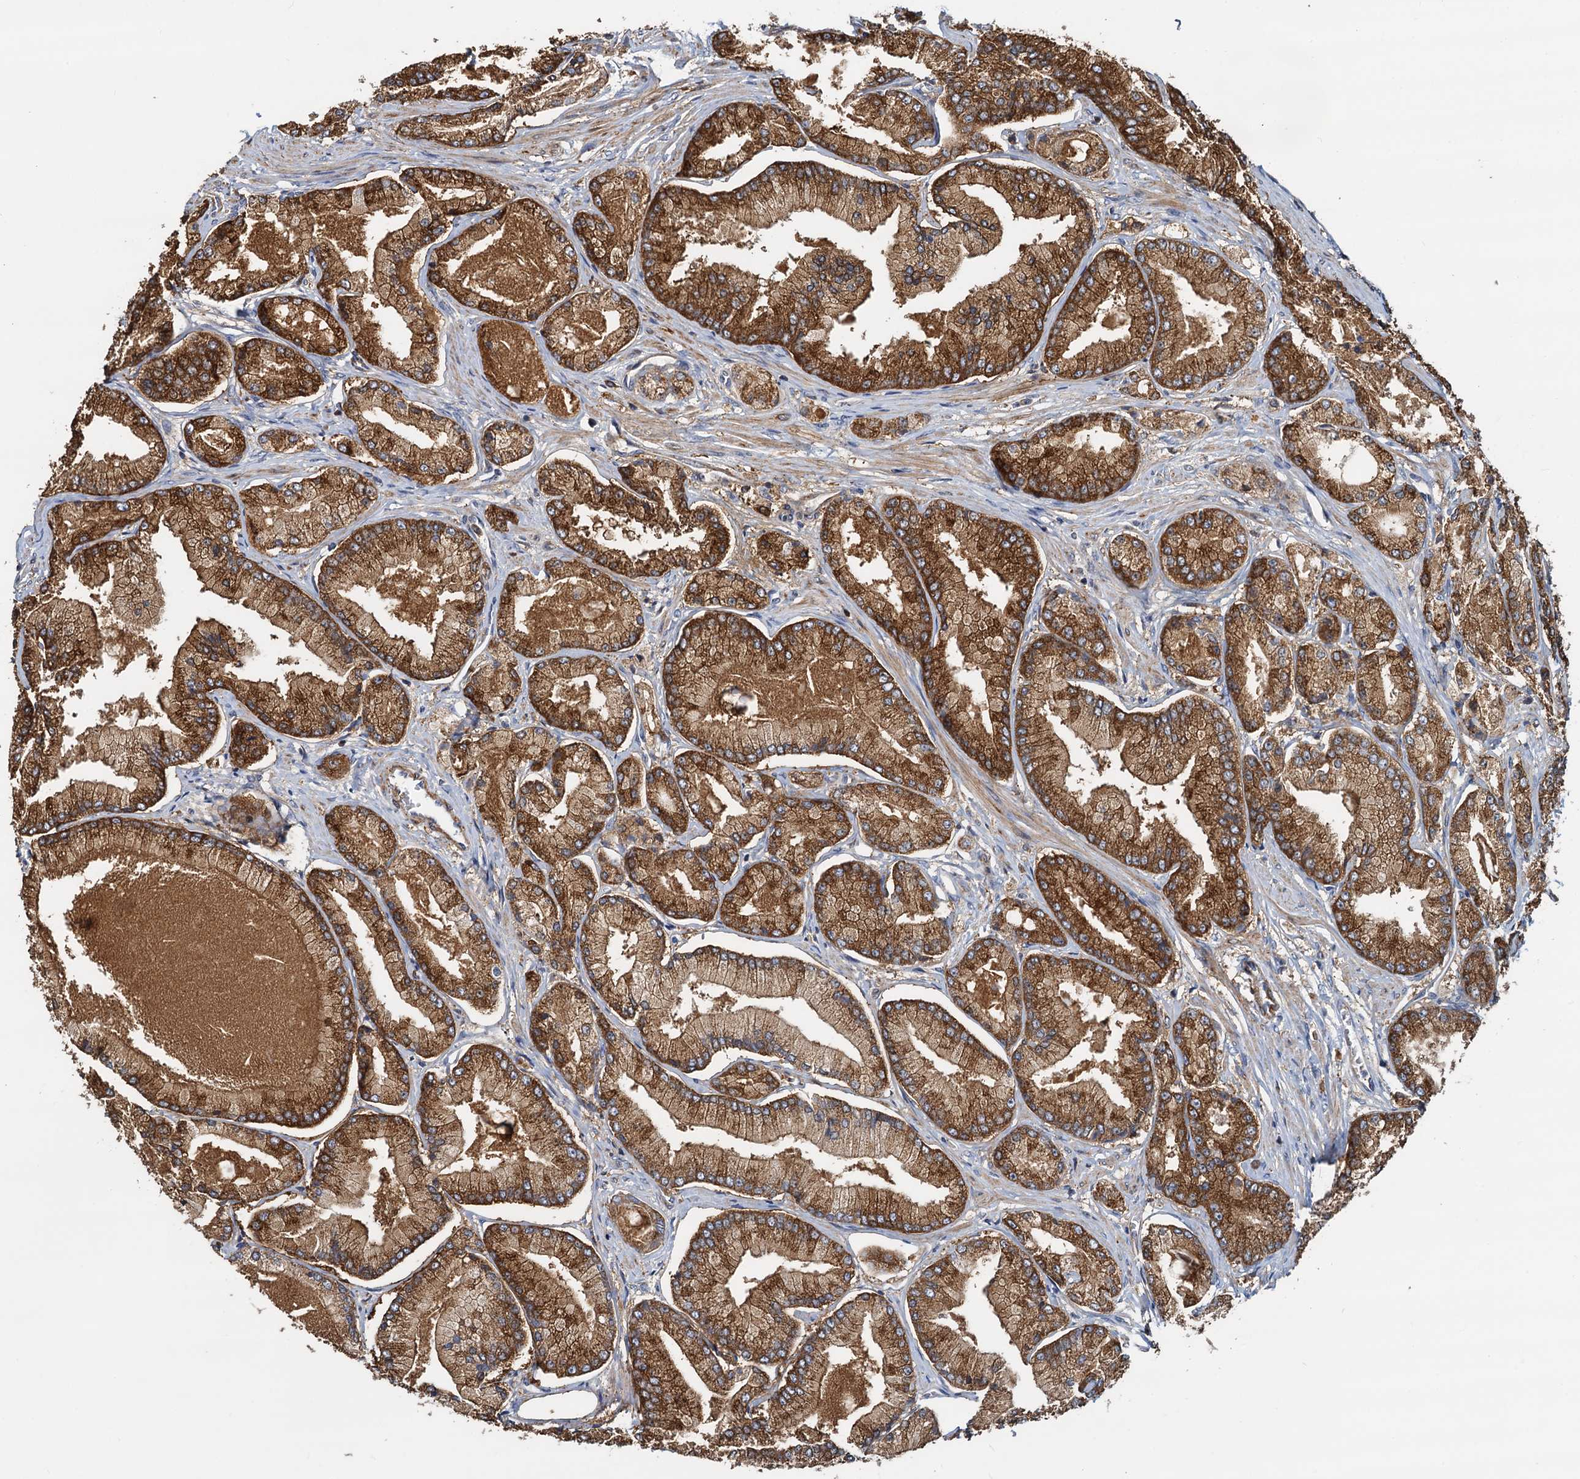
{"staining": {"intensity": "strong", "quantity": ">75%", "location": "cytoplasmic/membranous"}, "tissue": "prostate cancer", "cell_type": "Tumor cells", "image_type": "cancer", "snomed": [{"axis": "morphology", "description": "Adenocarcinoma, Low grade"}, {"axis": "topography", "description": "Prostate"}], "caption": "Immunohistochemical staining of prostate cancer (low-grade adenocarcinoma) displays strong cytoplasmic/membranous protein staining in approximately >75% of tumor cells. The protein is stained brown, and the nuclei are stained in blue (DAB (3,3'-diaminobenzidine) IHC with brightfield microscopy, high magnification).", "gene": "LNX2", "patient": {"sex": "male", "age": 74}}